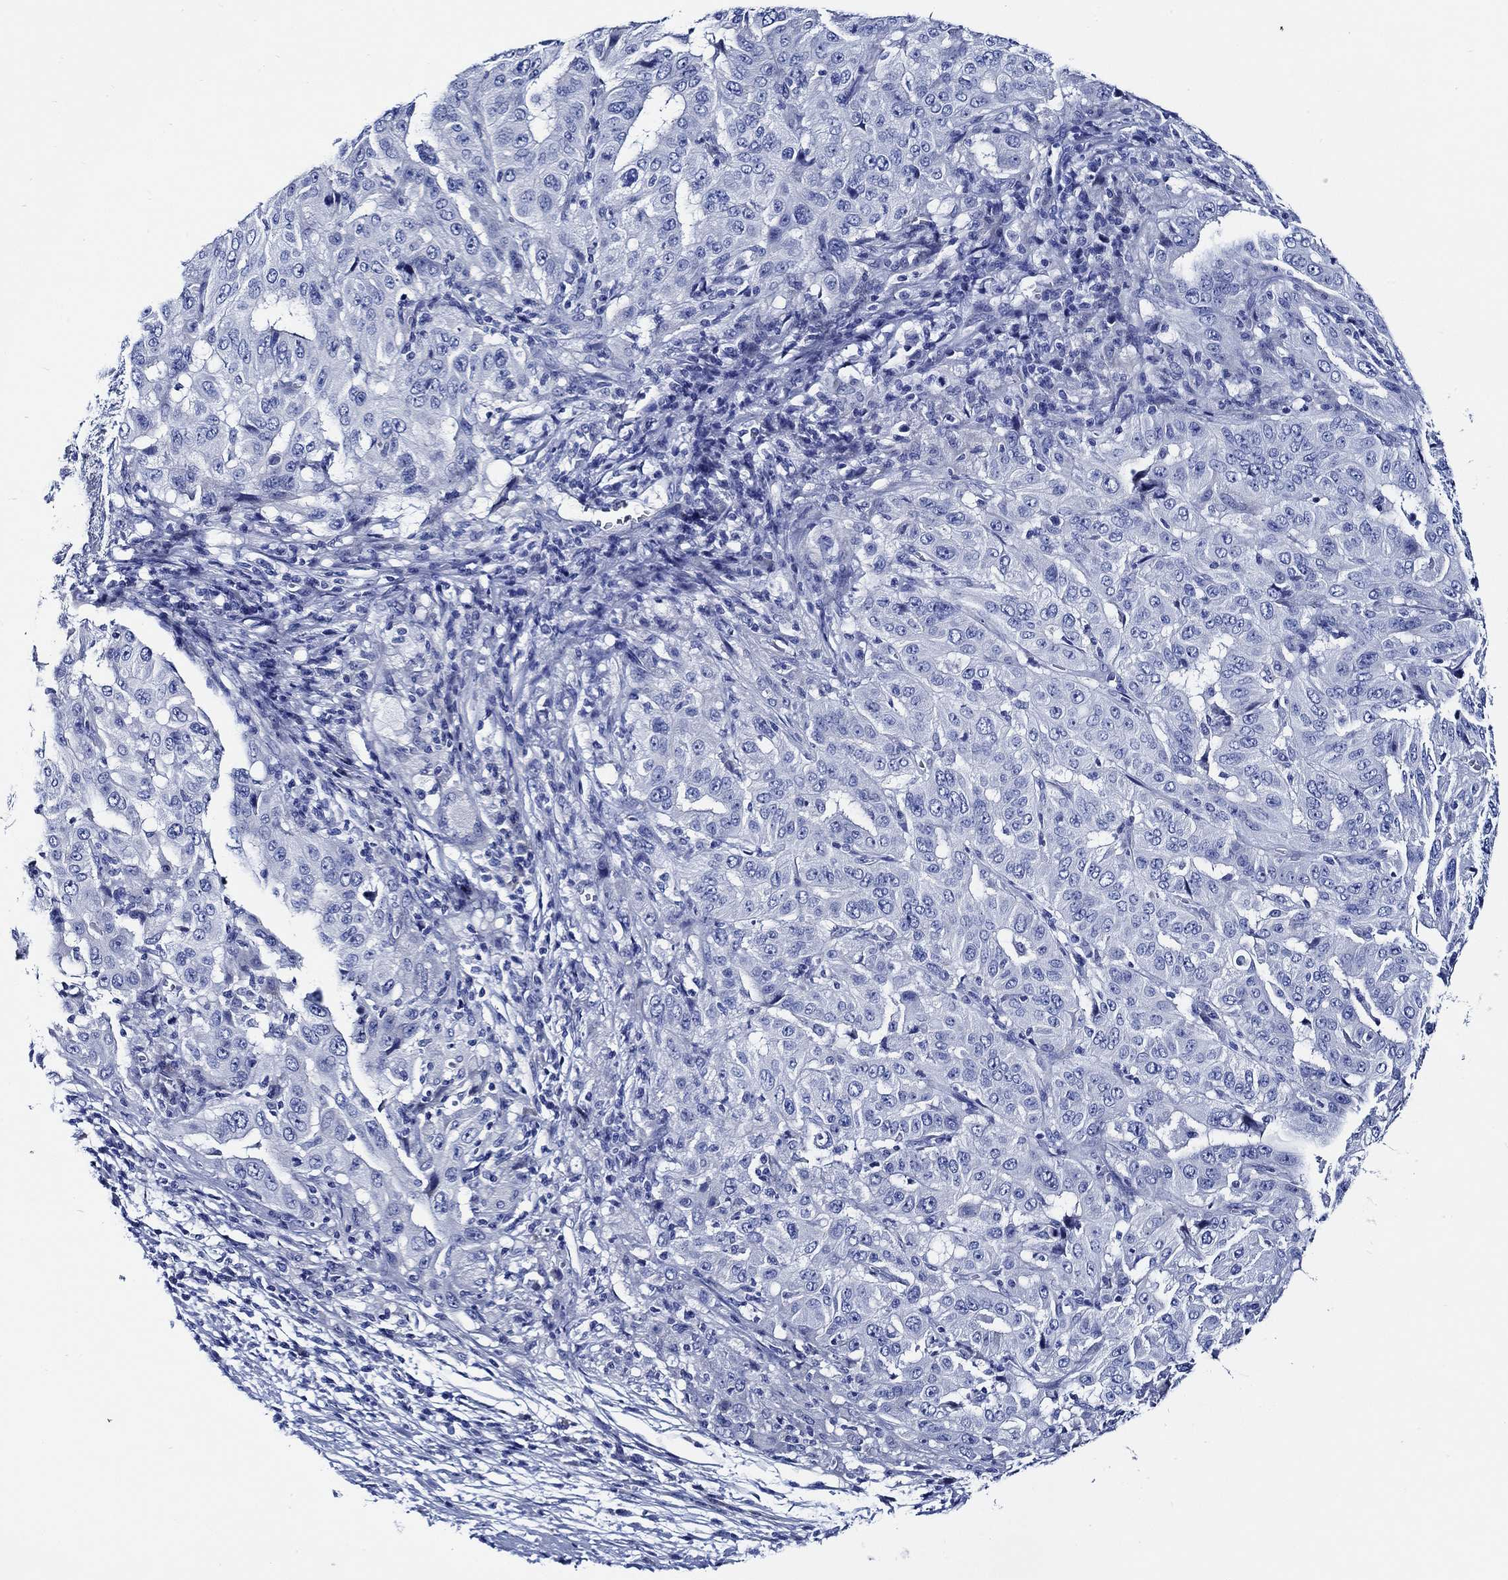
{"staining": {"intensity": "negative", "quantity": "none", "location": "none"}, "tissue": "pancreatic cancer", "cell_type": "Tumor cells", "image_type": "cancer", "snomed": [{"axis": "morphology", "description": "Adenocarcinoma, NOS"}, {"axis": "topography", "description": "Pancreas"}], "caption": "Adenocarcinoma (pancreatic) was stained to show a protein in brown. There is no significant expression in tumor cells. The staining was performed using DAB (3,3'-diaminobenzidine) to visualize the protein expression in brown, while the nuclei were stained in blue with hematoxylin (Magnification: 20x).", "gene": "WDR62", "patient": {"sex": "male", "age": 63}}